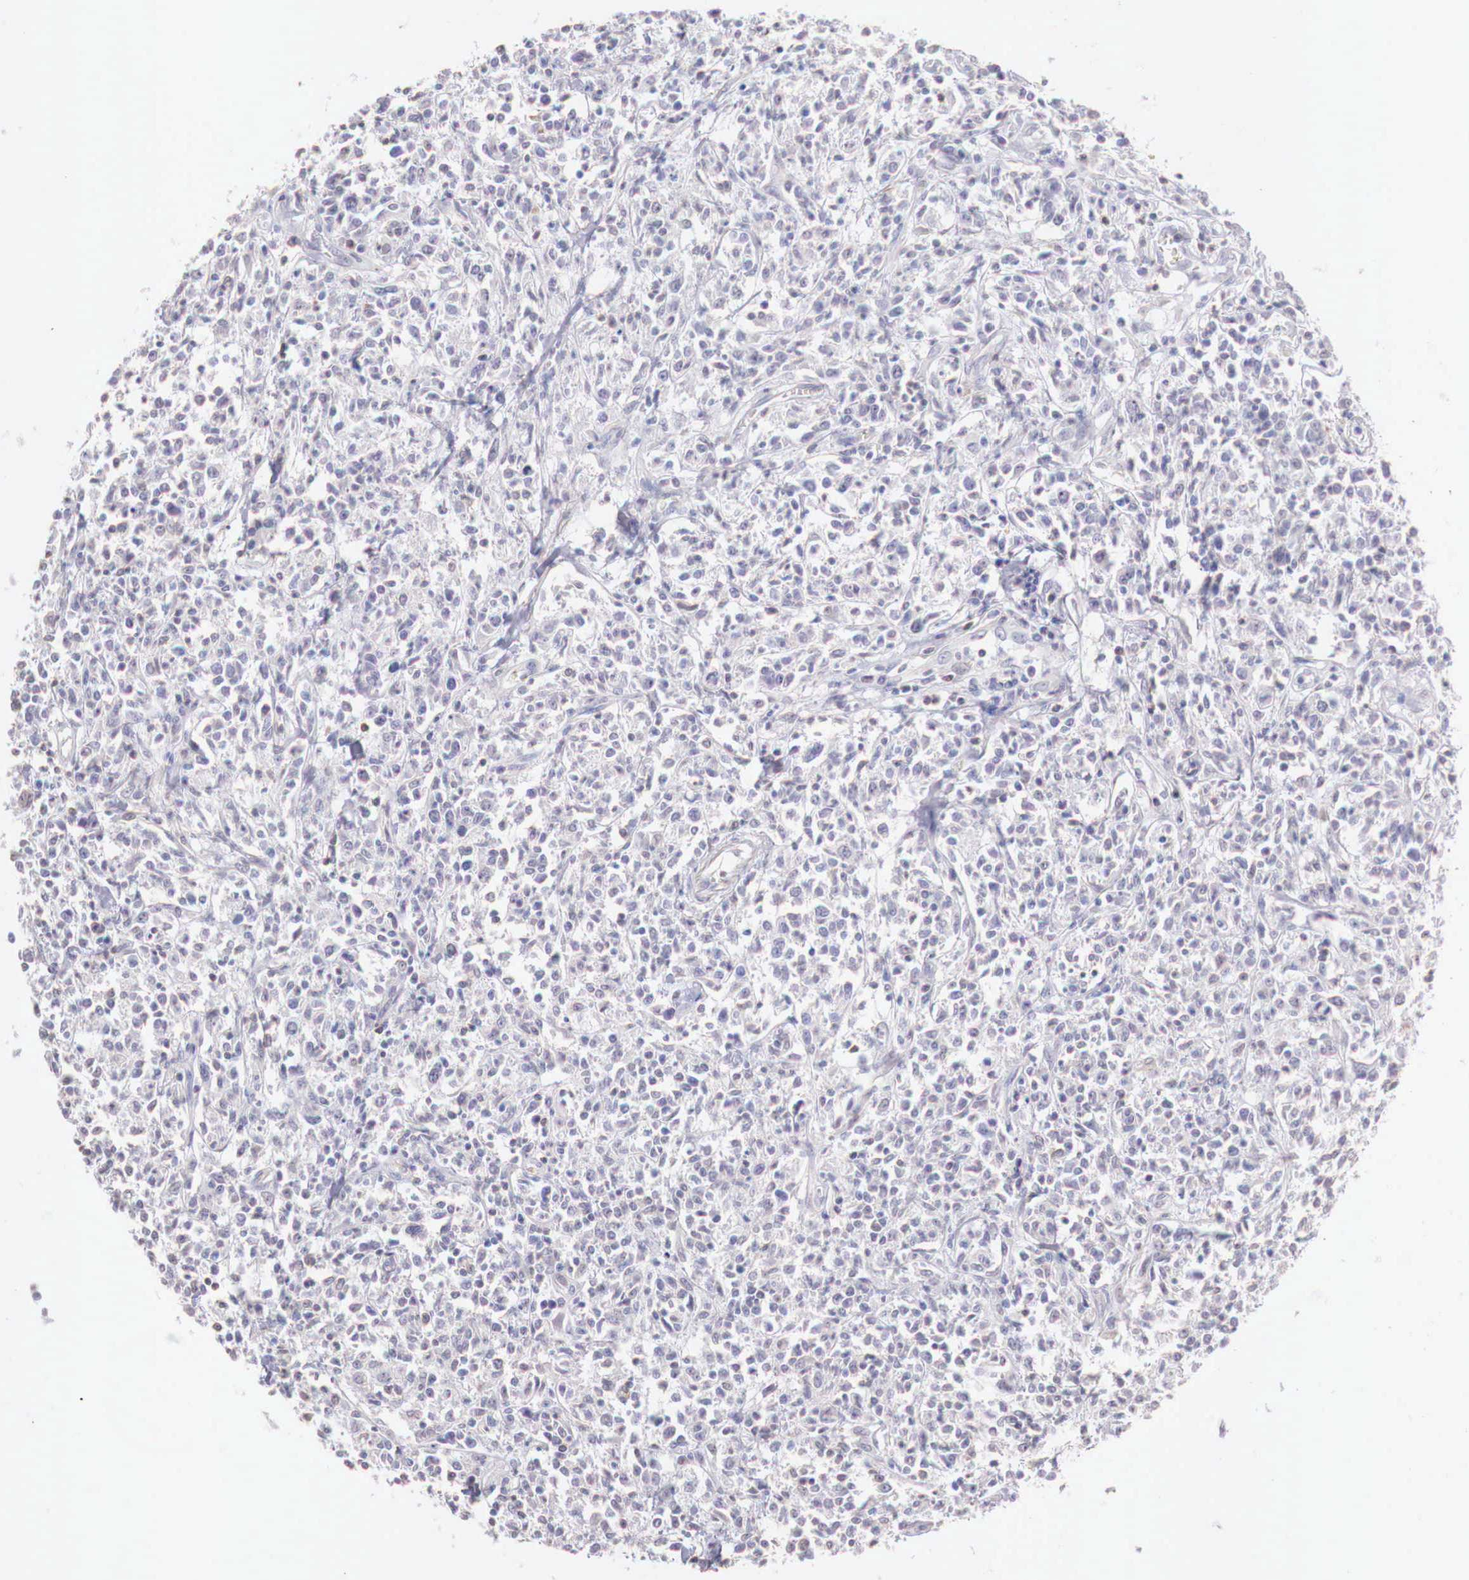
{"staining": {"intensity": "weak", "quantity": "<25%", "location": "nuclear"}, "tissue": "lymphoma", "cell_type": "Tumor cells", "image_type": "cancer", "snomed": [{"axis": "morphology", "description": "Malignant lymphoma, non-Hodgkin's type, Low grade"}, {"axis": "topography", "description": "Small intestine"}], "caption": "This is a image of IHC staining of low-grade malignant lymphoma, non-Hodgkin's type, which shows no positivity in tumor cells.", "gene": "XPNPEP2", "patient": {"sex": "female", "age": 59}}